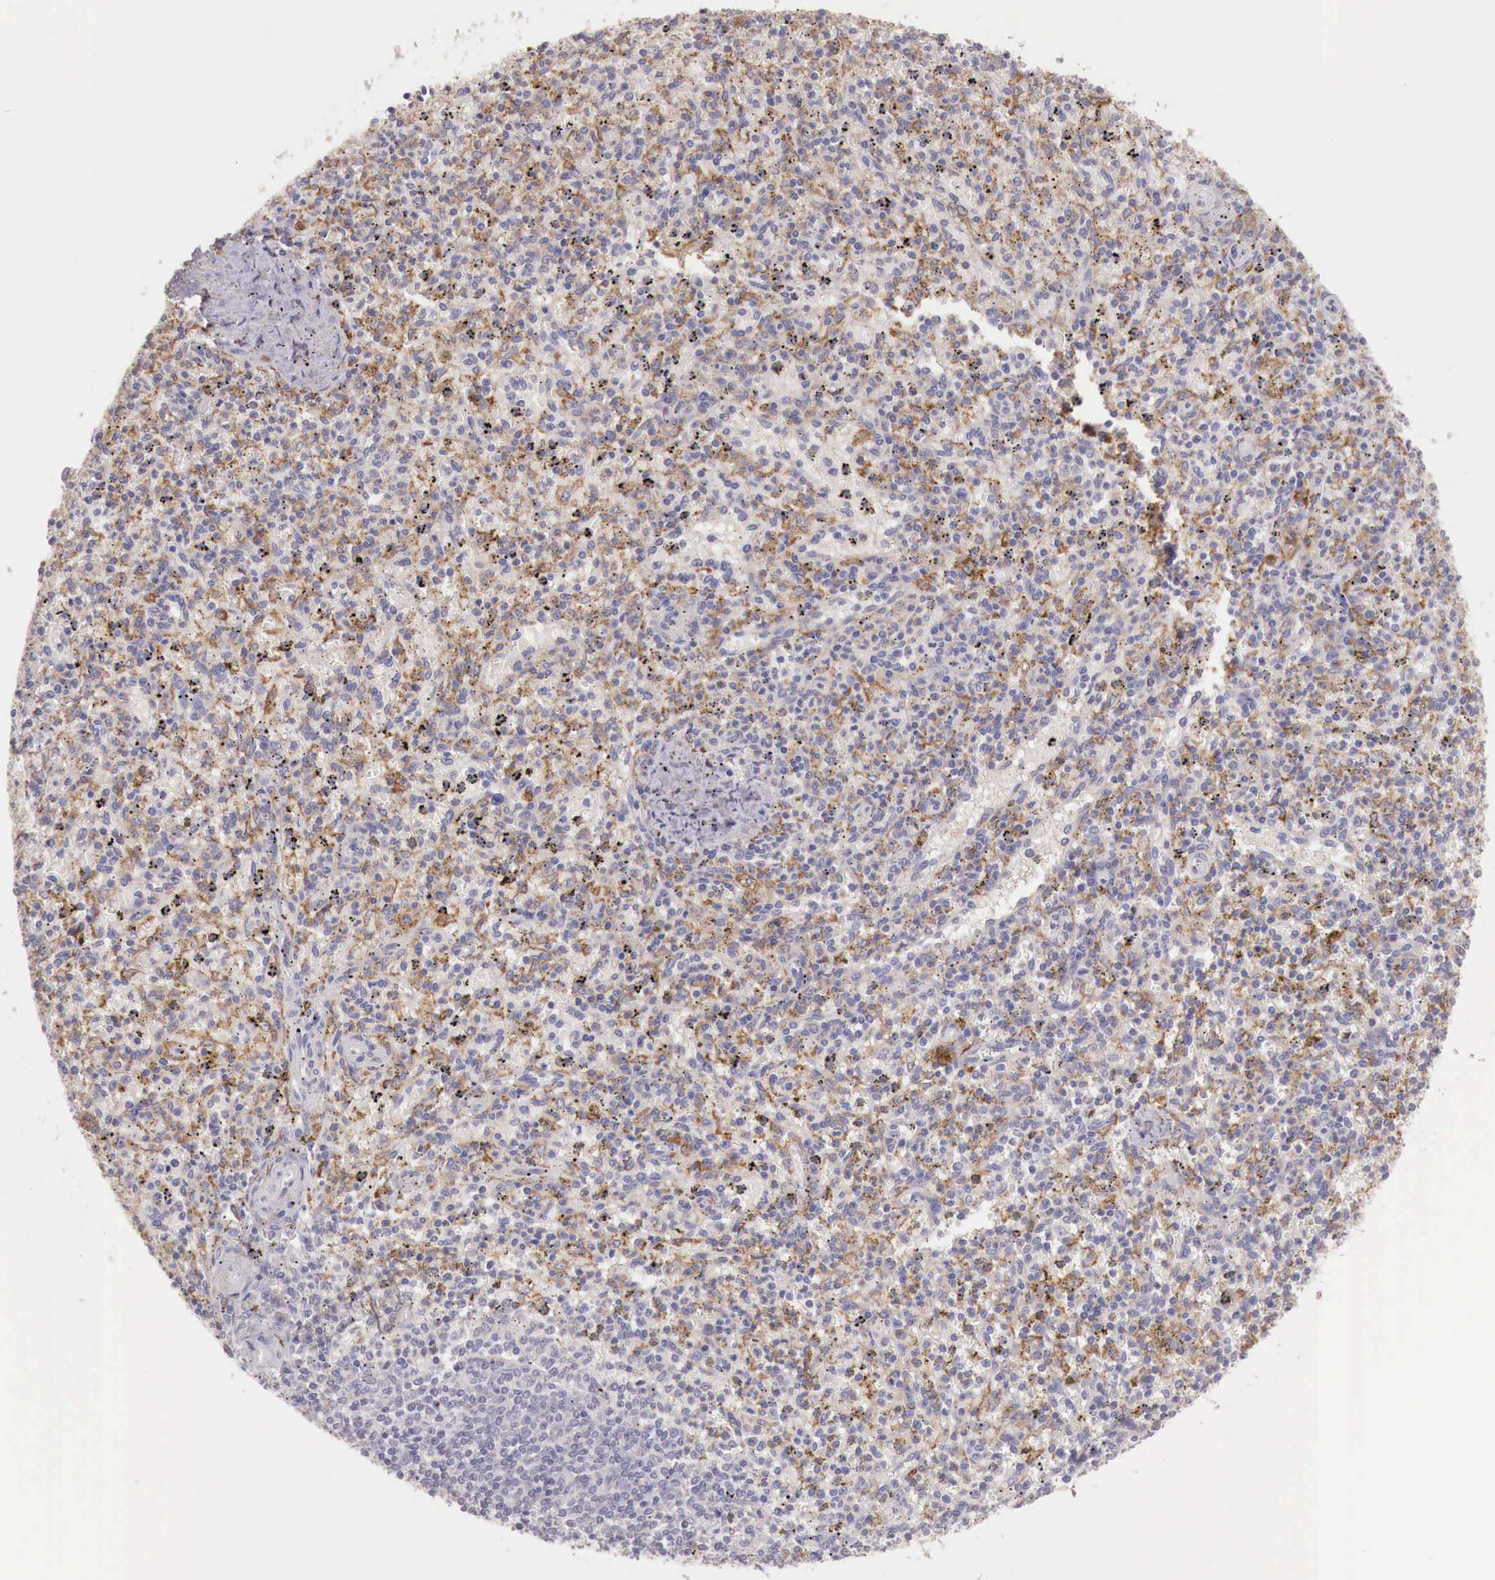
{"staining": {"intensity": "moderate", "quantity": "25%-75%", "location": "cytoplasmic/membranous"}, "tissue": "spleen", "cell_type": "Cells in red pulp", "image_type": "normal", "snomed": [{"axis": "morphology", "description": "Normal tissue, NOS"}, {"axis": "topography", "description": "Spleen"}], "caption": "IHC of benign spleen demonstrates medium levels of moderate cytoplasmic/membranous expression in about 25%-75% of cells in red pulp. (IHC, brightfield microscopy, high magnification).", "gene": "CHRDL1", "patient": {"sex": "male", "age": 72}}